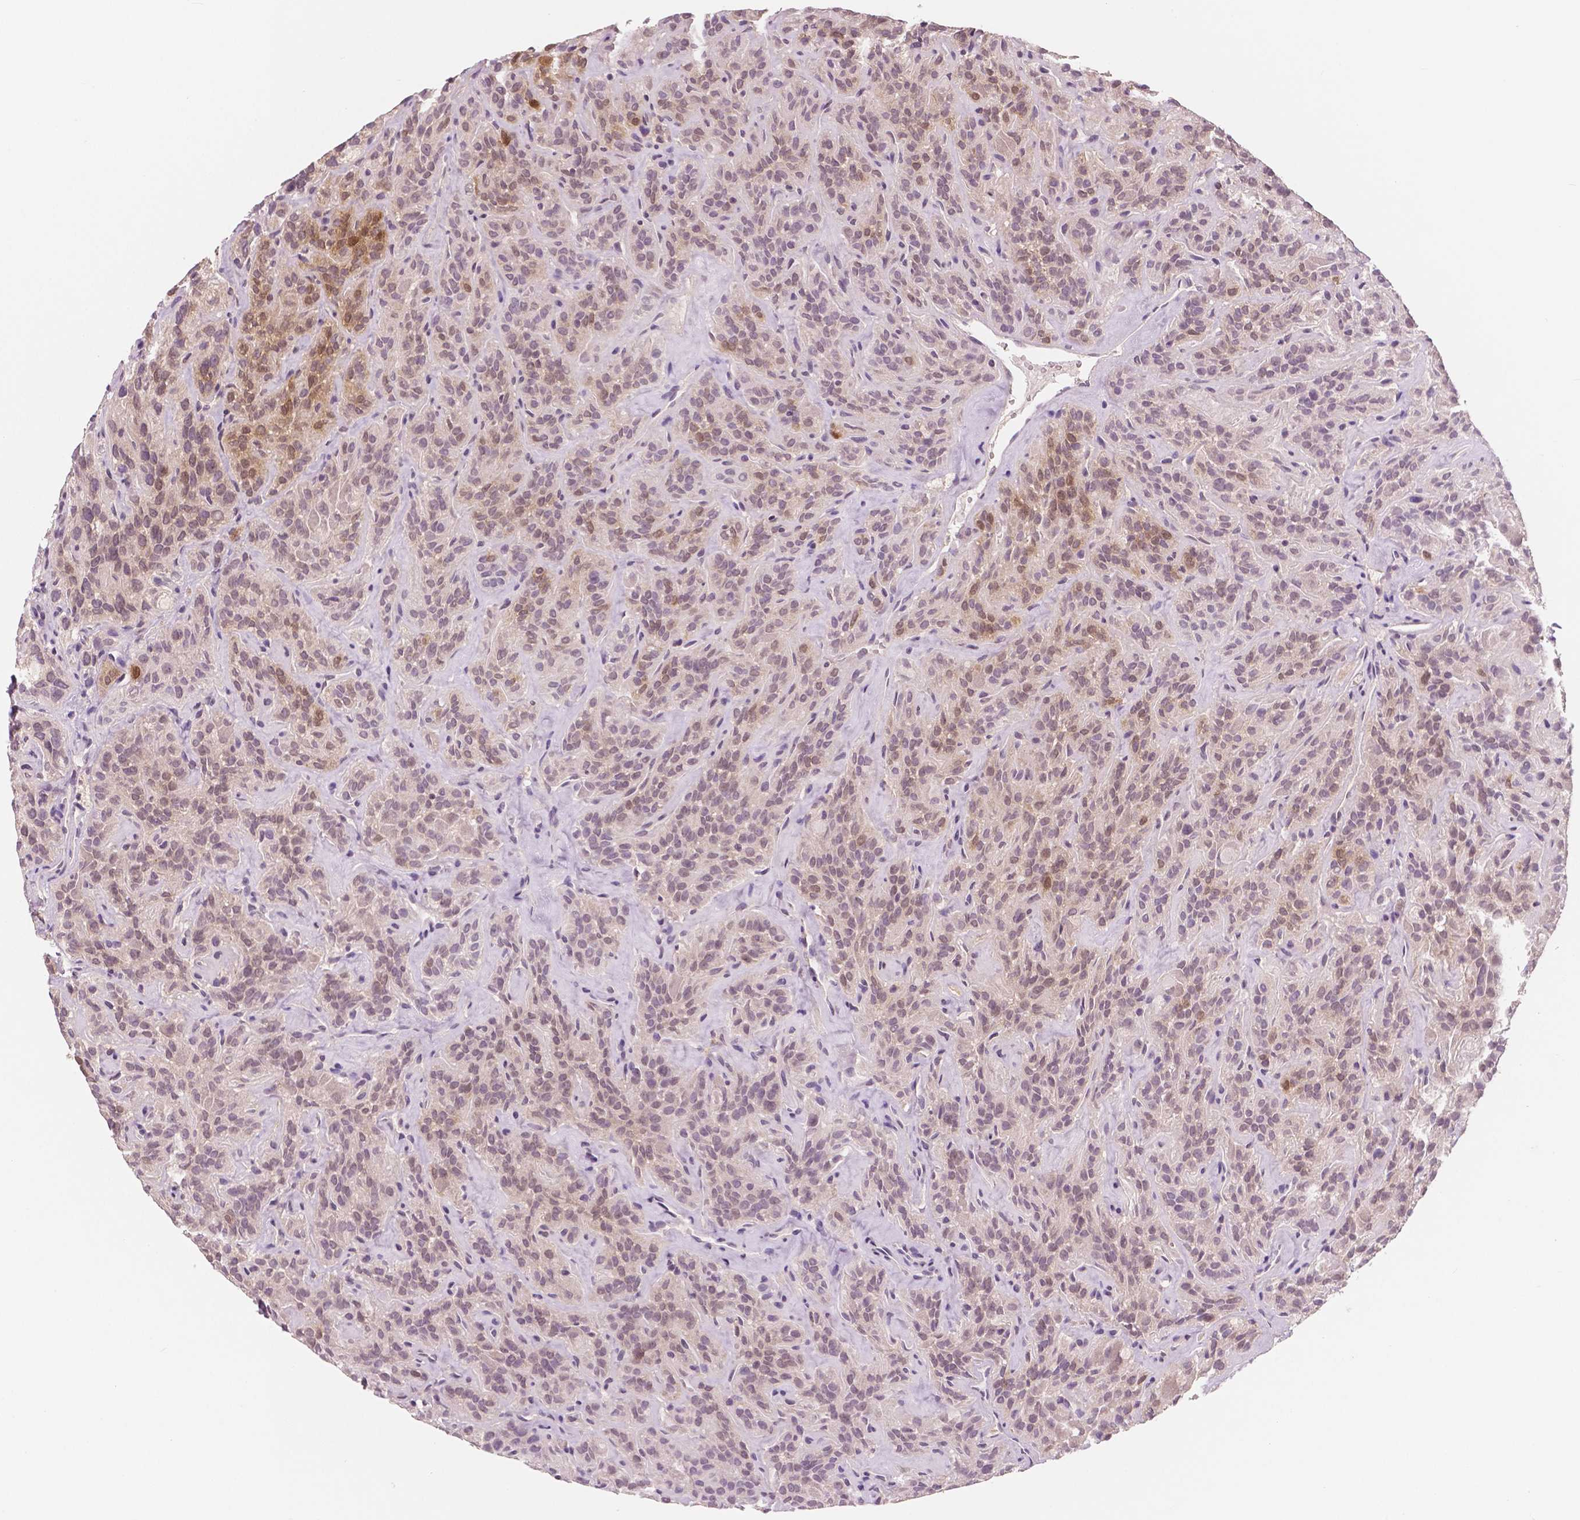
{"staining": {"intensity": "weak", "quantity": "<25%", "location": "cytoplasmic/membranous,nuclear"}, "tissue": "thyroid cancer", "cell_type": "Tumor cells", "image_type": "cancer", "snomed": [{"axis": "morphology", "description": "Papillary adenocarcinoma, NOS"}, {"axis": "topography", "description": "Thyroid gland"}], "caption": "Tumor cells show no significant positivity in thyroid cancer. The staining was performed using DAB to visualize the protein expression in brown, while the nuclei were stained in blue with hematoxylin (Magnification: 20x).", "gene": "NECAB1", "patient": {"sex": "female", "age": 45}}